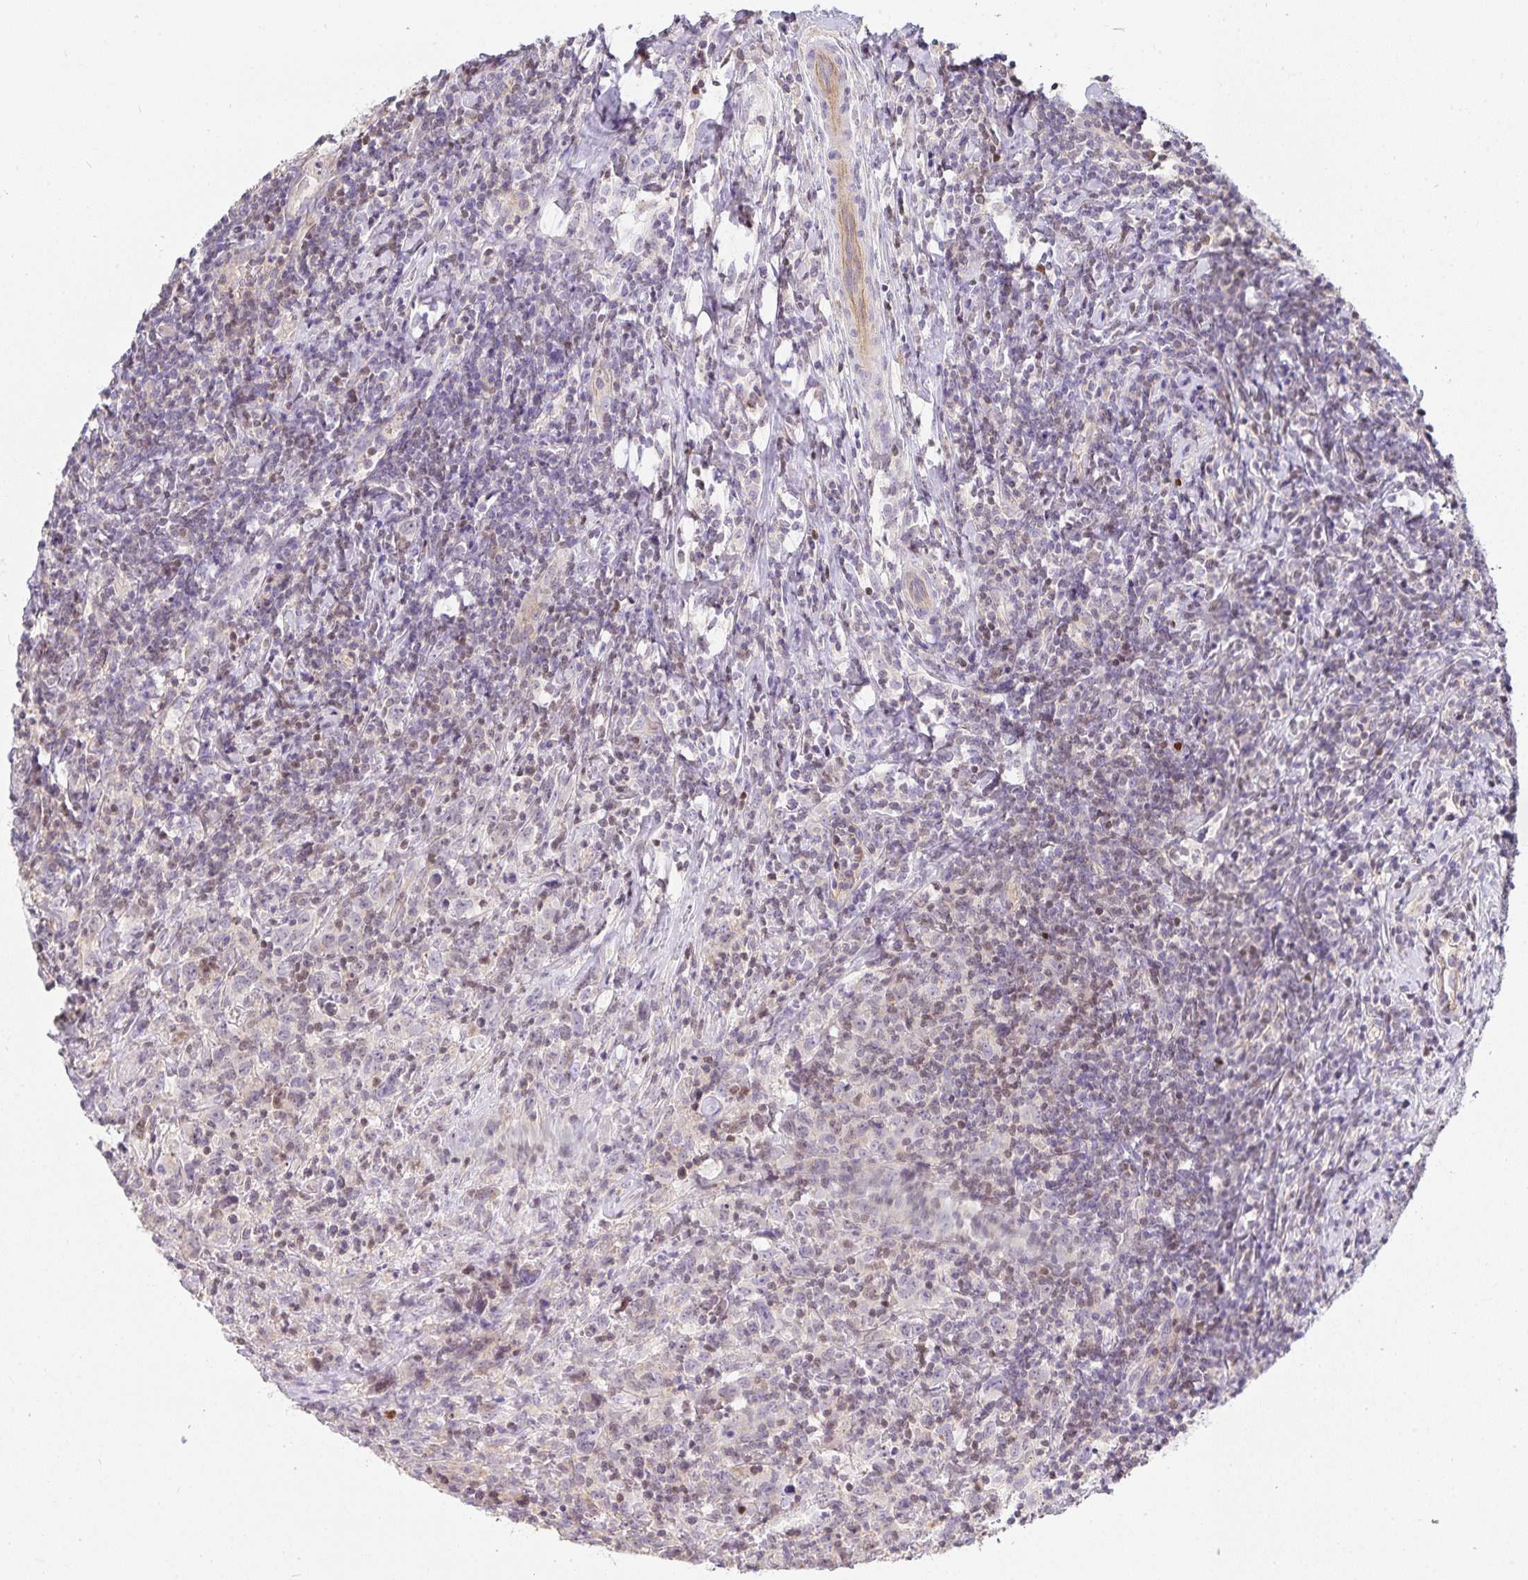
{"staining": {"intensity": "negative", "quantity": "none", "location": "none"}, "tissue": "lymphoma", "cell_type": "Tumor cells", "image_type": "cancer", "snomed": [{"axis": "morphology", "description": "Hodgkin's disease, NOS"}, {"axis": "topography", "description": "Lymph node"}], "caption": "An IHC image of lymphoma is shown. There is no staining in tumor cells of lymphoma. (Stains: DAB immunohistochemistry with hematoxylin counter stain, Microscopy: brightfield microscopy at high magnification).", "gene": "GATA3", "patient": {"sex": "female", "age": 18}}